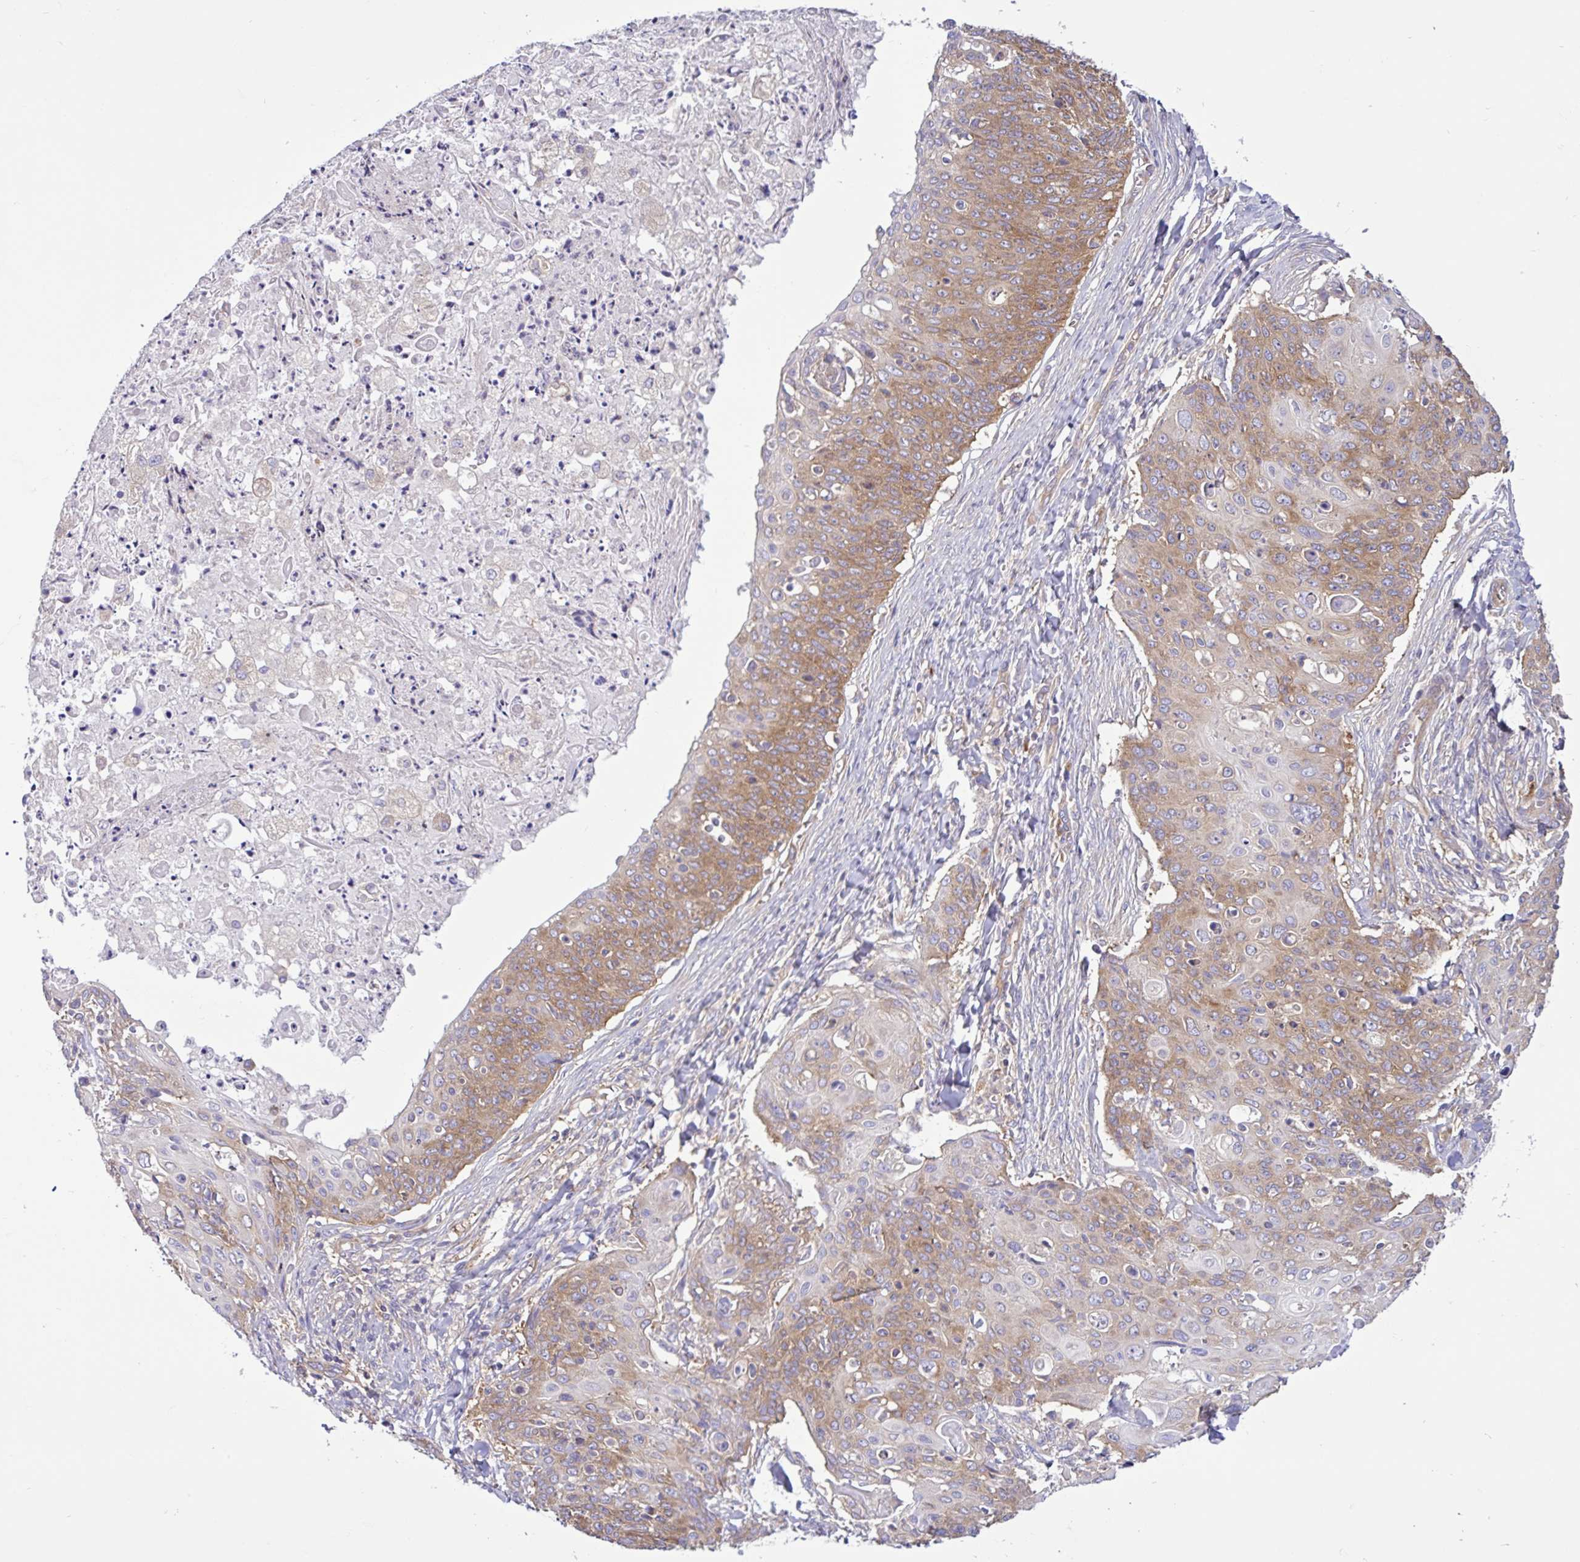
{"staining": {"intensity": "moderate", "quantity": "25%-75%", "location": "cytoplasmic/membranous"}, "tissue": "skin cancer", "cell_type": "Tumor cells", "image_type": "cancer", "snomed": [{"axis": "morphology", "description": "Squamous cell carcinoma, NOS"}, {"axis": "topography", "description": "Skin"}, {"axis": "topography", "description": "Vulva"}], "caption": "Skin cancer stained with a brown dye demonstrates moderate cytoplasmic/membranous positive staining in about 25%-75% of tumor cells.", "gene": "LARS1", "patient": {"sex": "female", "age": 85}}